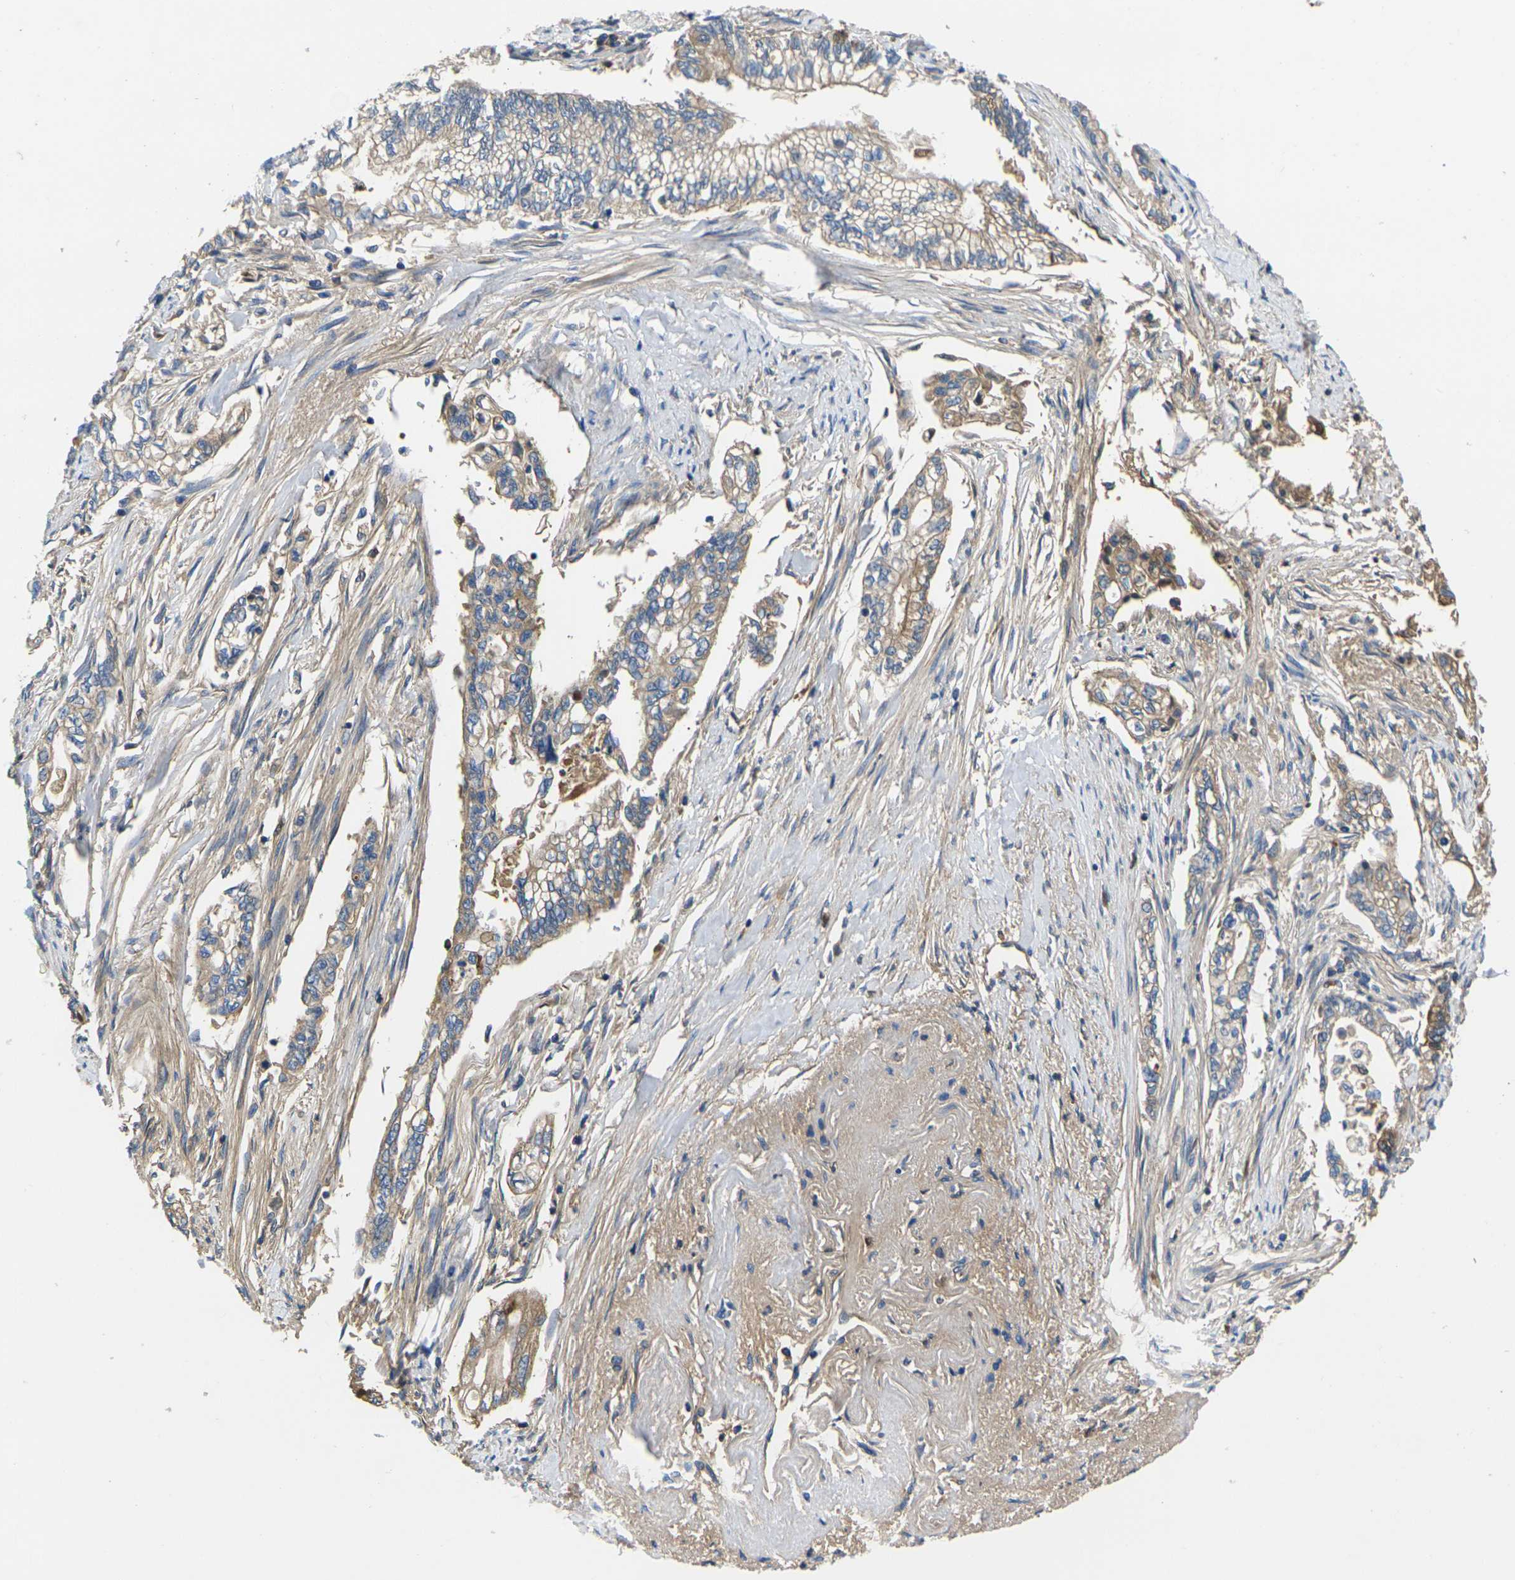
{"staining": {"intensity": "moderate", "quantity": ">75%", "location": "cytoplasmic/membranous"}, "tissue": "pancreatic cancer", "cell_type": "Tumor cells", "image_type": "cancer", "snomed": [{"axis": "morphology", "description": "Normal tissue, NOS"}, {"axis": "topography", "description": "Pancreas"}], "caption": "About >75% of tumor cells in human pancreatic cancer display moderate cytoplasmic/membranous protein positivity as visualized by brown immunohistochemical staining.", "gene": "GREM2", "patient": {"sex": "male", "age": 42}}